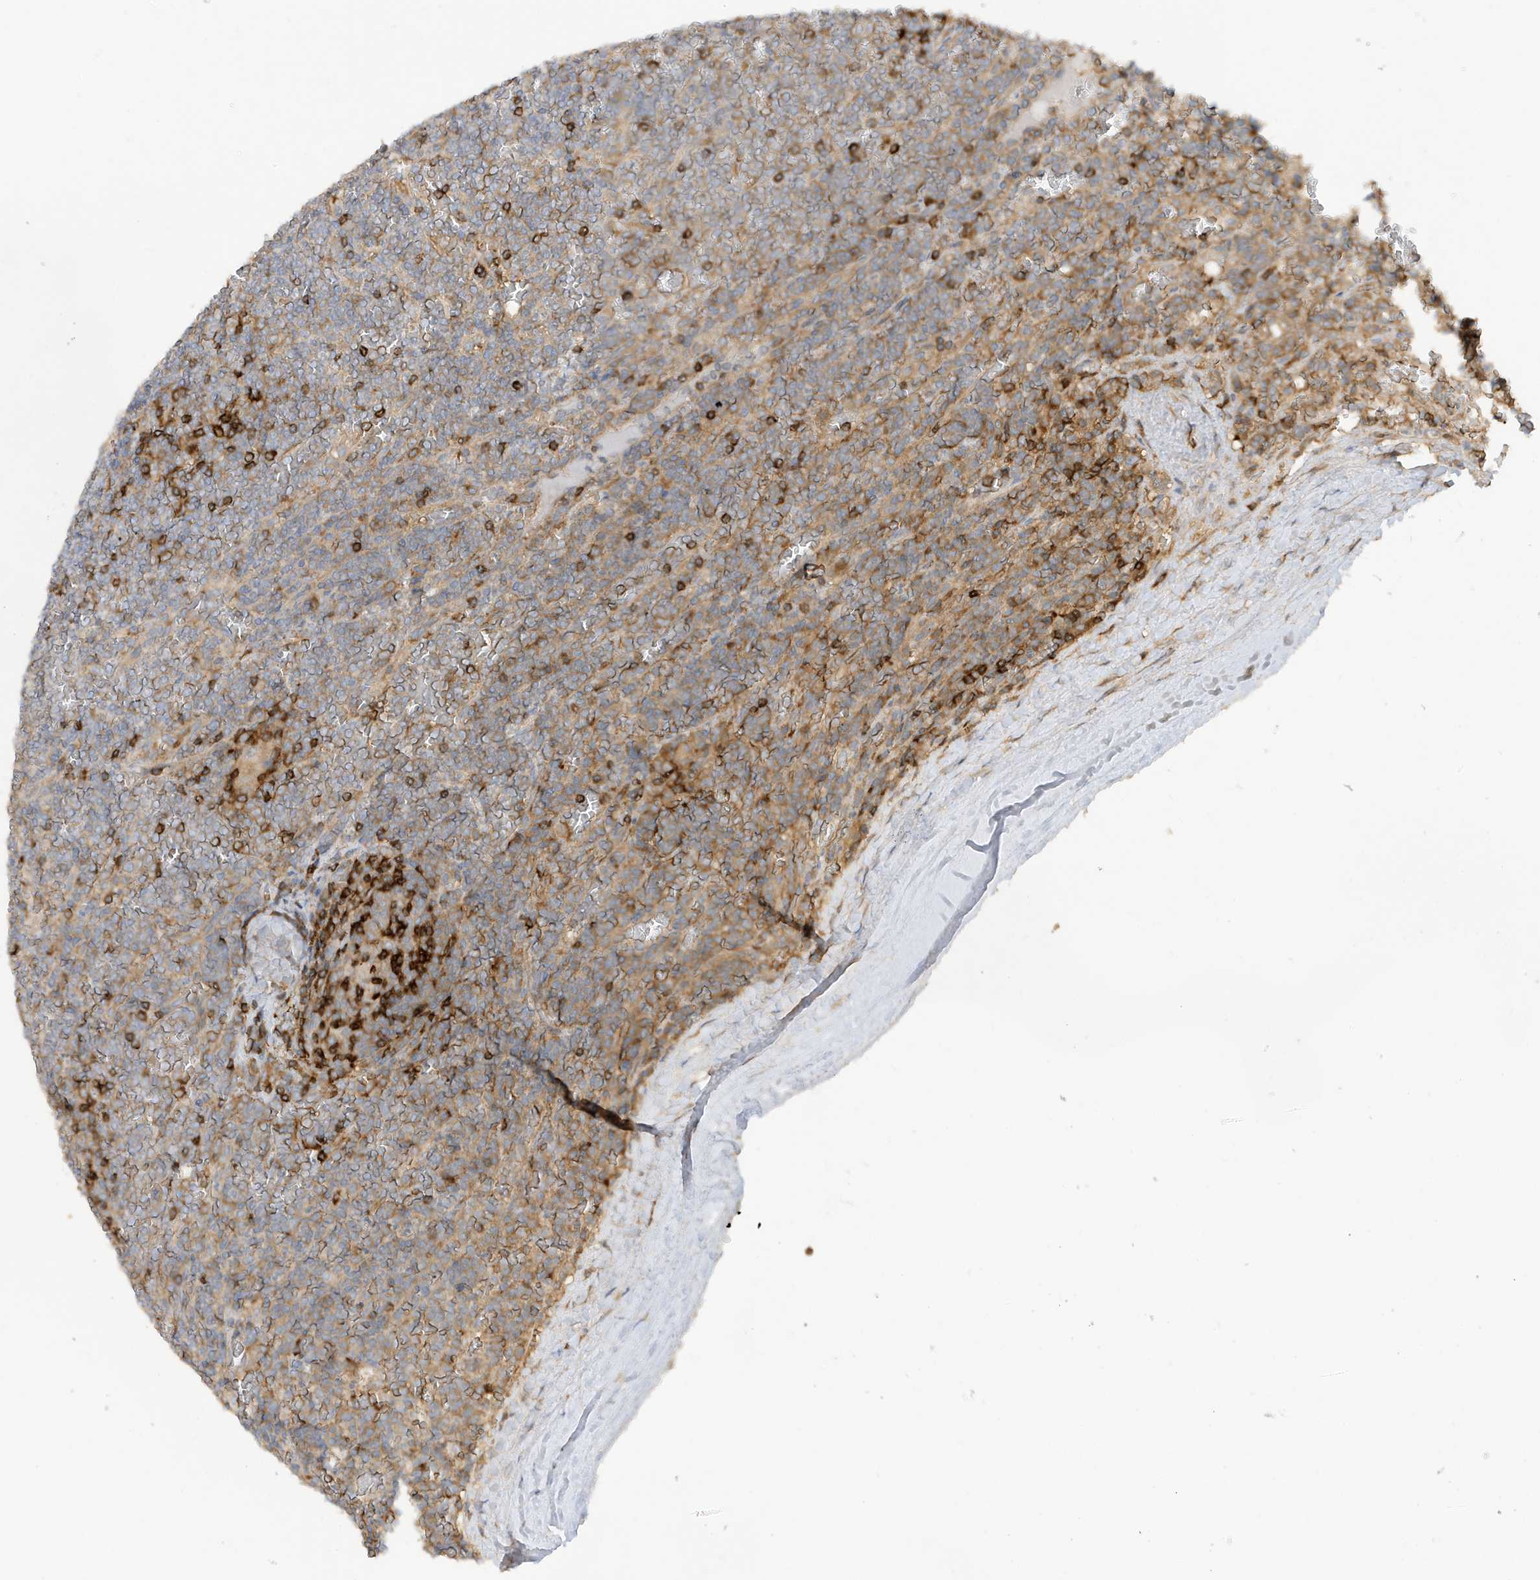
{"staining": {"intensity": "moderate", "quantity": "25%-75%", "location": "cytoplasmic/membranous"}, "tissue": "lymphoma", "cell_type": "Tumor cells", "image_type": "cancer", "snomed": [{"axis": "morphology", "description": "Malignant lymphoma, non-Hodgkin's type, Low grade"}, {"axis": "topography", "description": "Spleen"}], "caption": "Tumor cells display medium levels of moderate cytoplasmic/membranous expression in about 25%-75% of cells in human malignant lymphoma, non-Hodgkin's type (low-grade).", "gene": "PHACTR2", "patient": {"sex": "female", "age": 19}}